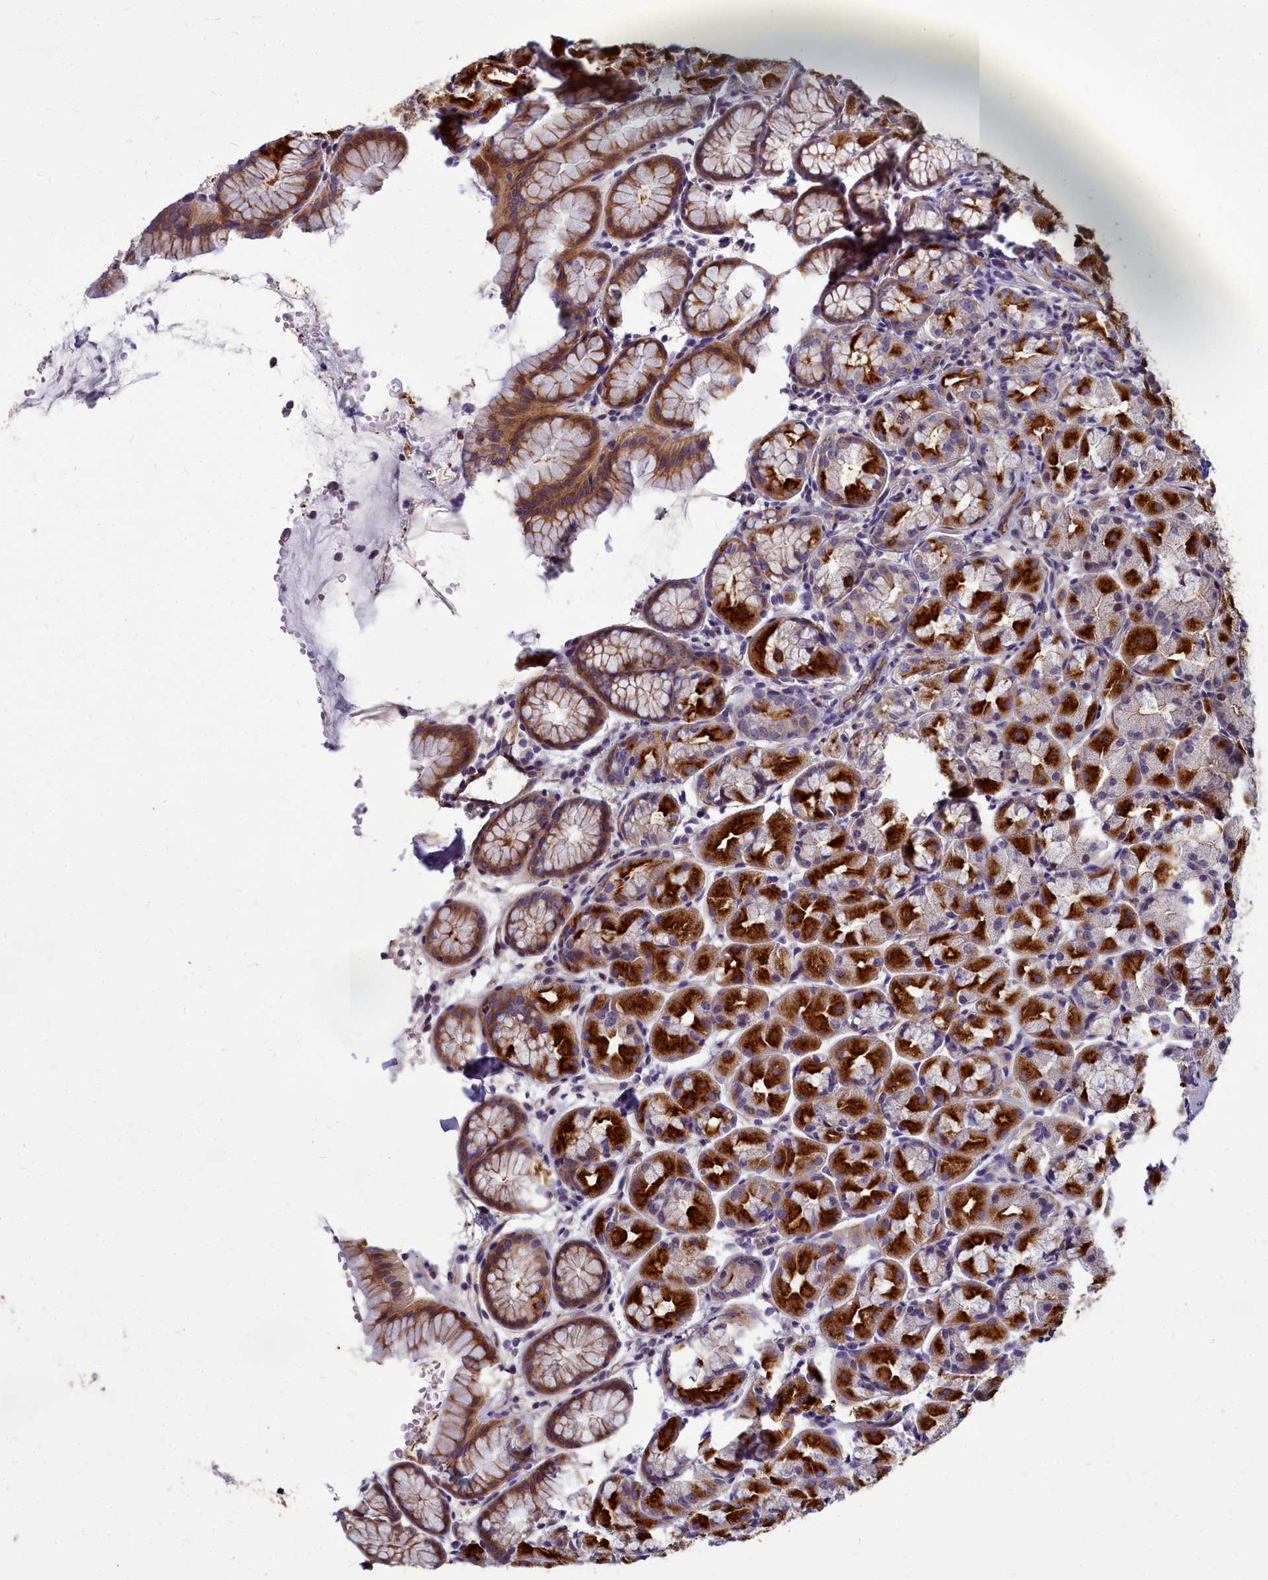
{"staining": {"intensity": "strong", "quantity": "25%-75%", "location": "cytoplasmic/membranous"}, "tissue": "stomach", "cell_type": "Glandular cells", "image_type": "normal", "snomed": [{"axis": "morphology", "description": "Normal tissue, NOS"}, {"axis": "topography", "description": "Stomach, upper"}], "caption": "Immunohistochemistry of normal human stomach demonstrates high levels of strong cytoplasmic/membranous expression in approximately 25%-75% of glandular cells.", "gene": "TTC5", "patient": {"sex": "male", "age": 47}}